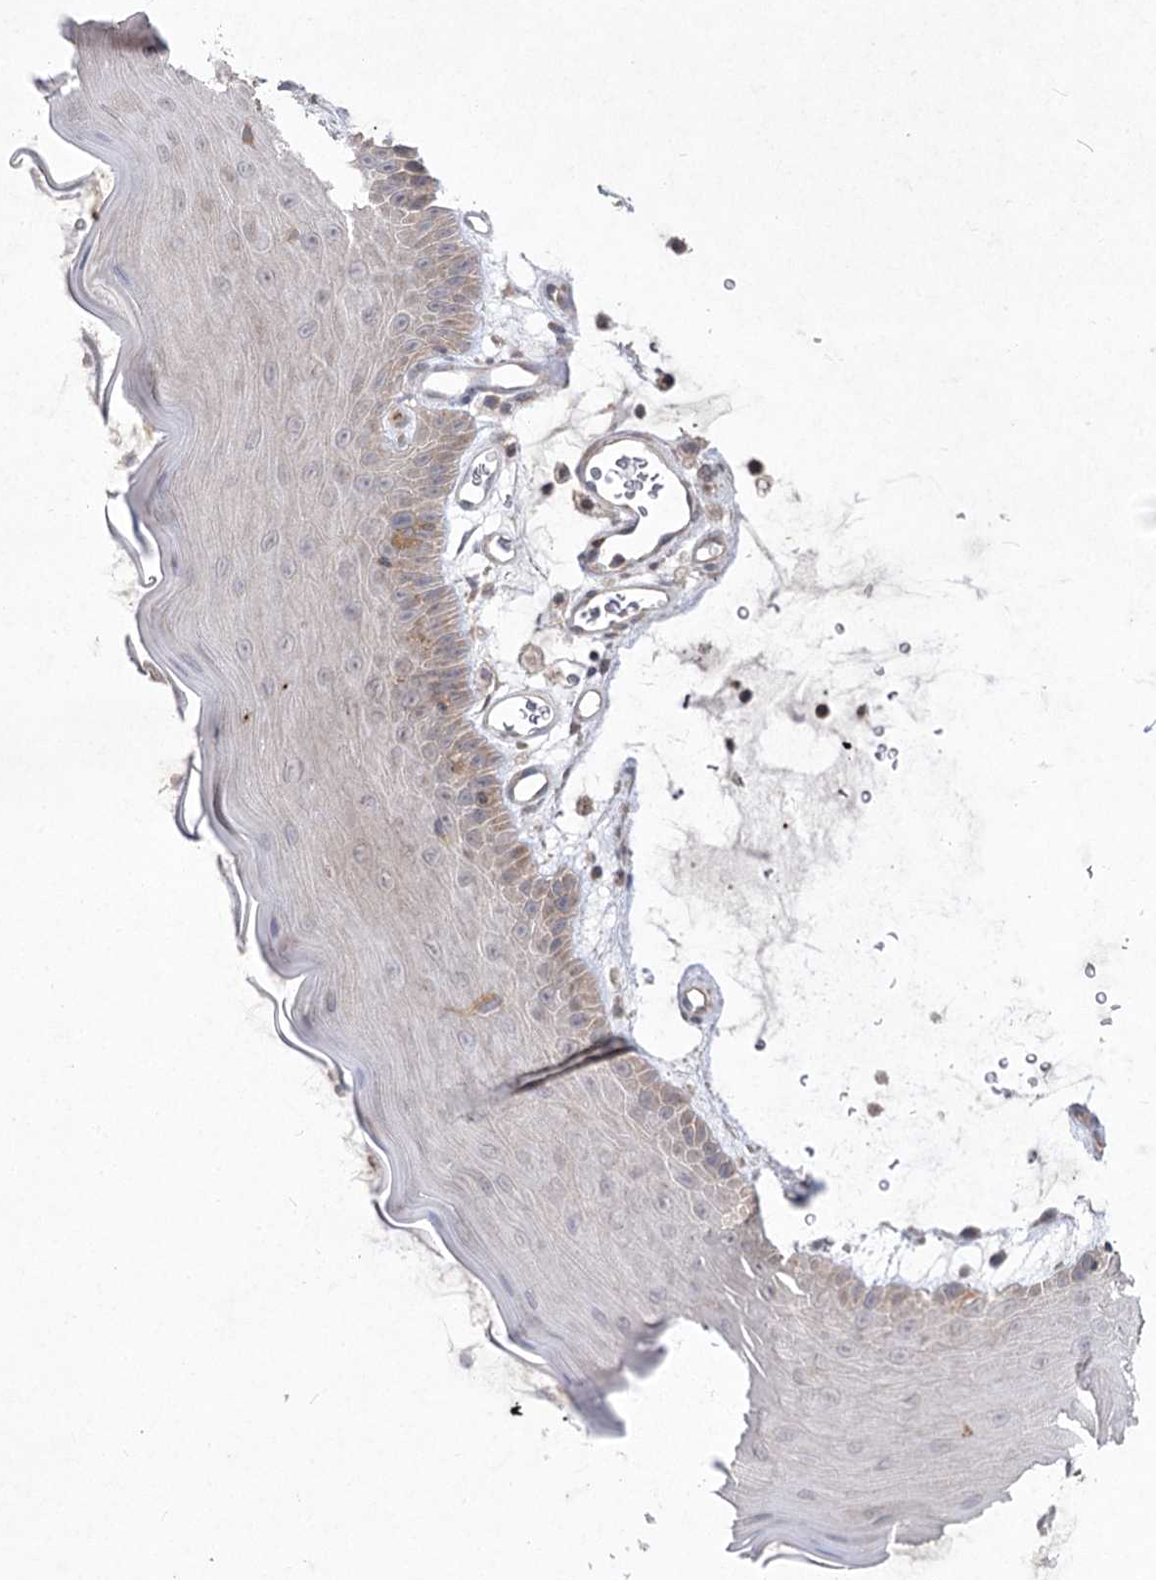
{"staining": {"intensity": "weak", "quantity": "<25%", "location": "cytoplasmic/membranous"}, "tissue": "oral mucosa", "cell_type": "Squamous epithelial cells", "image_type": "normal", "snomed": [{"axis": "morphology", "description": "Normal tissue, NOS"}, {"axis": "topography", "description": "Oral tissue"}], "caption": "Protein analysis of benign oral mucosa reveals no significant expression in squamous epithelial cells.", "gene": "CIB2", "patient": {"sex": "male", "age": 13}}